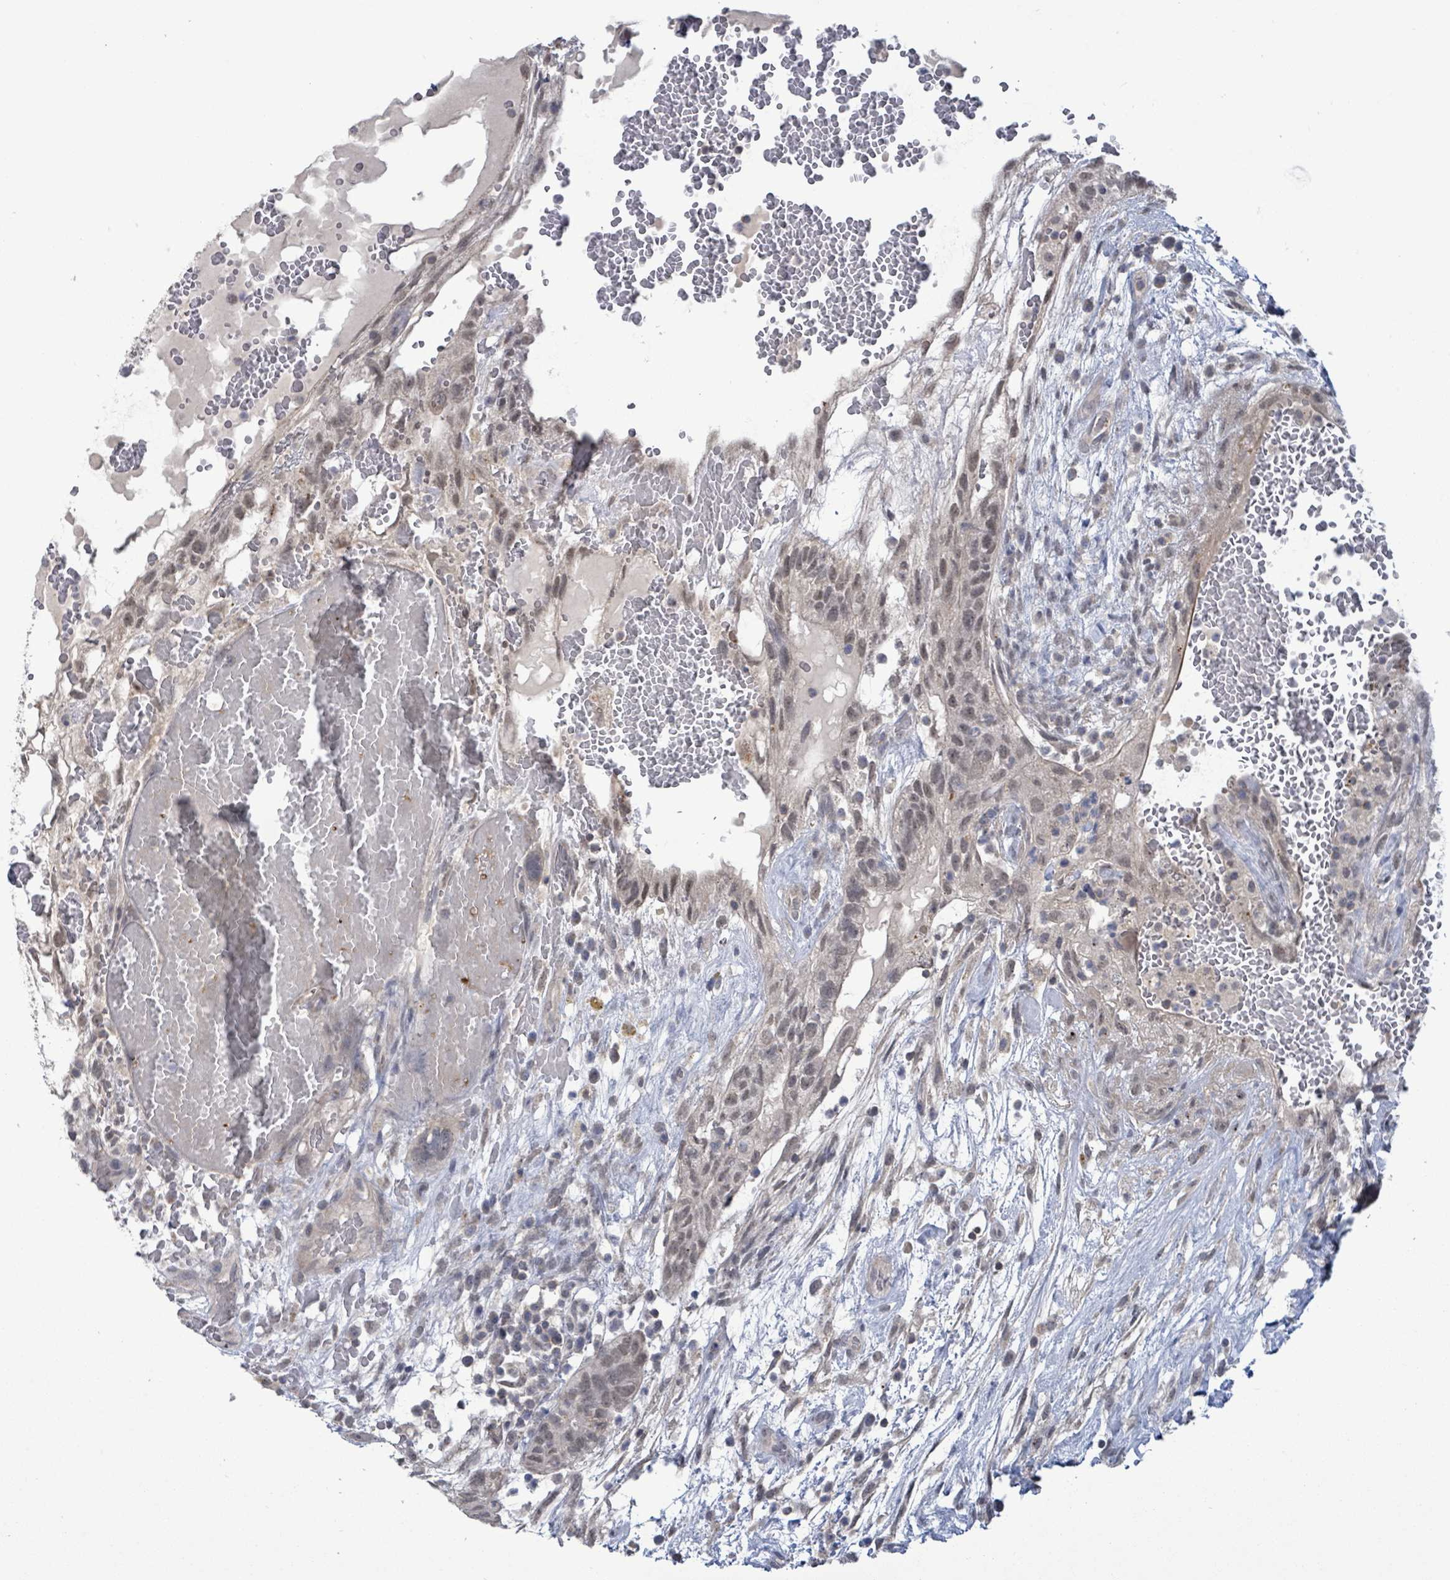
{"staining": {"intensity": "negative", "quantity": "none", "location": "none"}, "tissue": "testis cancer", "cell_type": "Tumor cells", "image_type": "cancer", "snomed": [{"axis": "morphology", "description": "Normal tissue, NOS"}, {"axis": "morphology", "description": "Carcinoma, Embryonal, NOS"}, {"axis": "topography", "description": "Testis"}], "caption": "This is an immunohistochemistry micrograph of testis cancer. There is no expression in tumor cells.", "gene": "AMMECR1", "patient": {"sex": "male", "age": 32}}